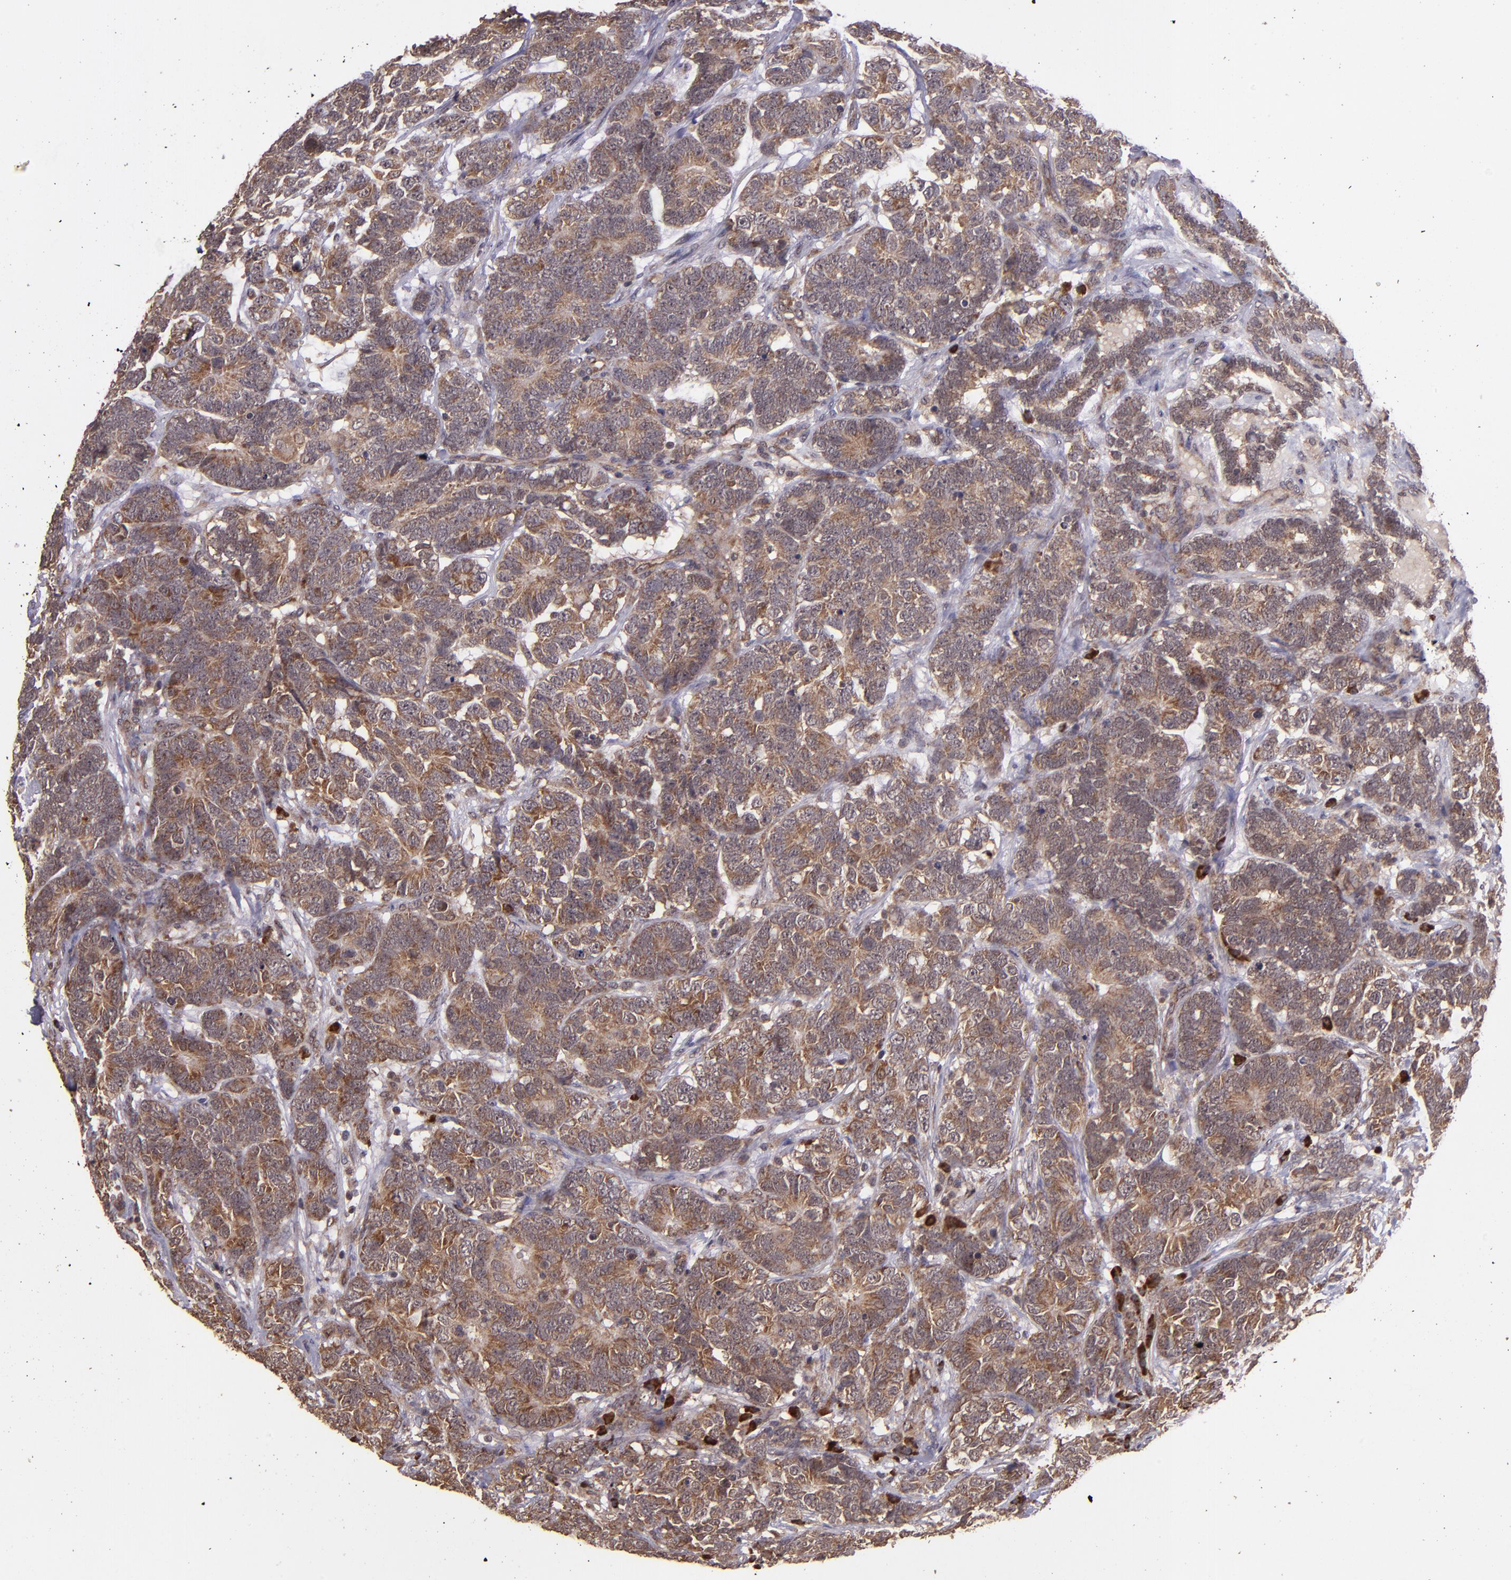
{"staining": {"intensity": "strong", "quantity": ">75%", "location": "cytoplasmic/membranous"}, "tissue": "testis cancer", "cell_type": "Tumor cells", "image_type": "cancer", "snomed": [{"axis": "morphology", "description": "Carcinoma, Embryonal, NOS"}, {"axis": "topography", "description": "Testis"}], "caption": "Embryonal carcinoma (testis) stained with a protein marker reveals strong staining in tumor cells.", "gene": "USP51", "patient": {"sex": "male", "age": 26}}